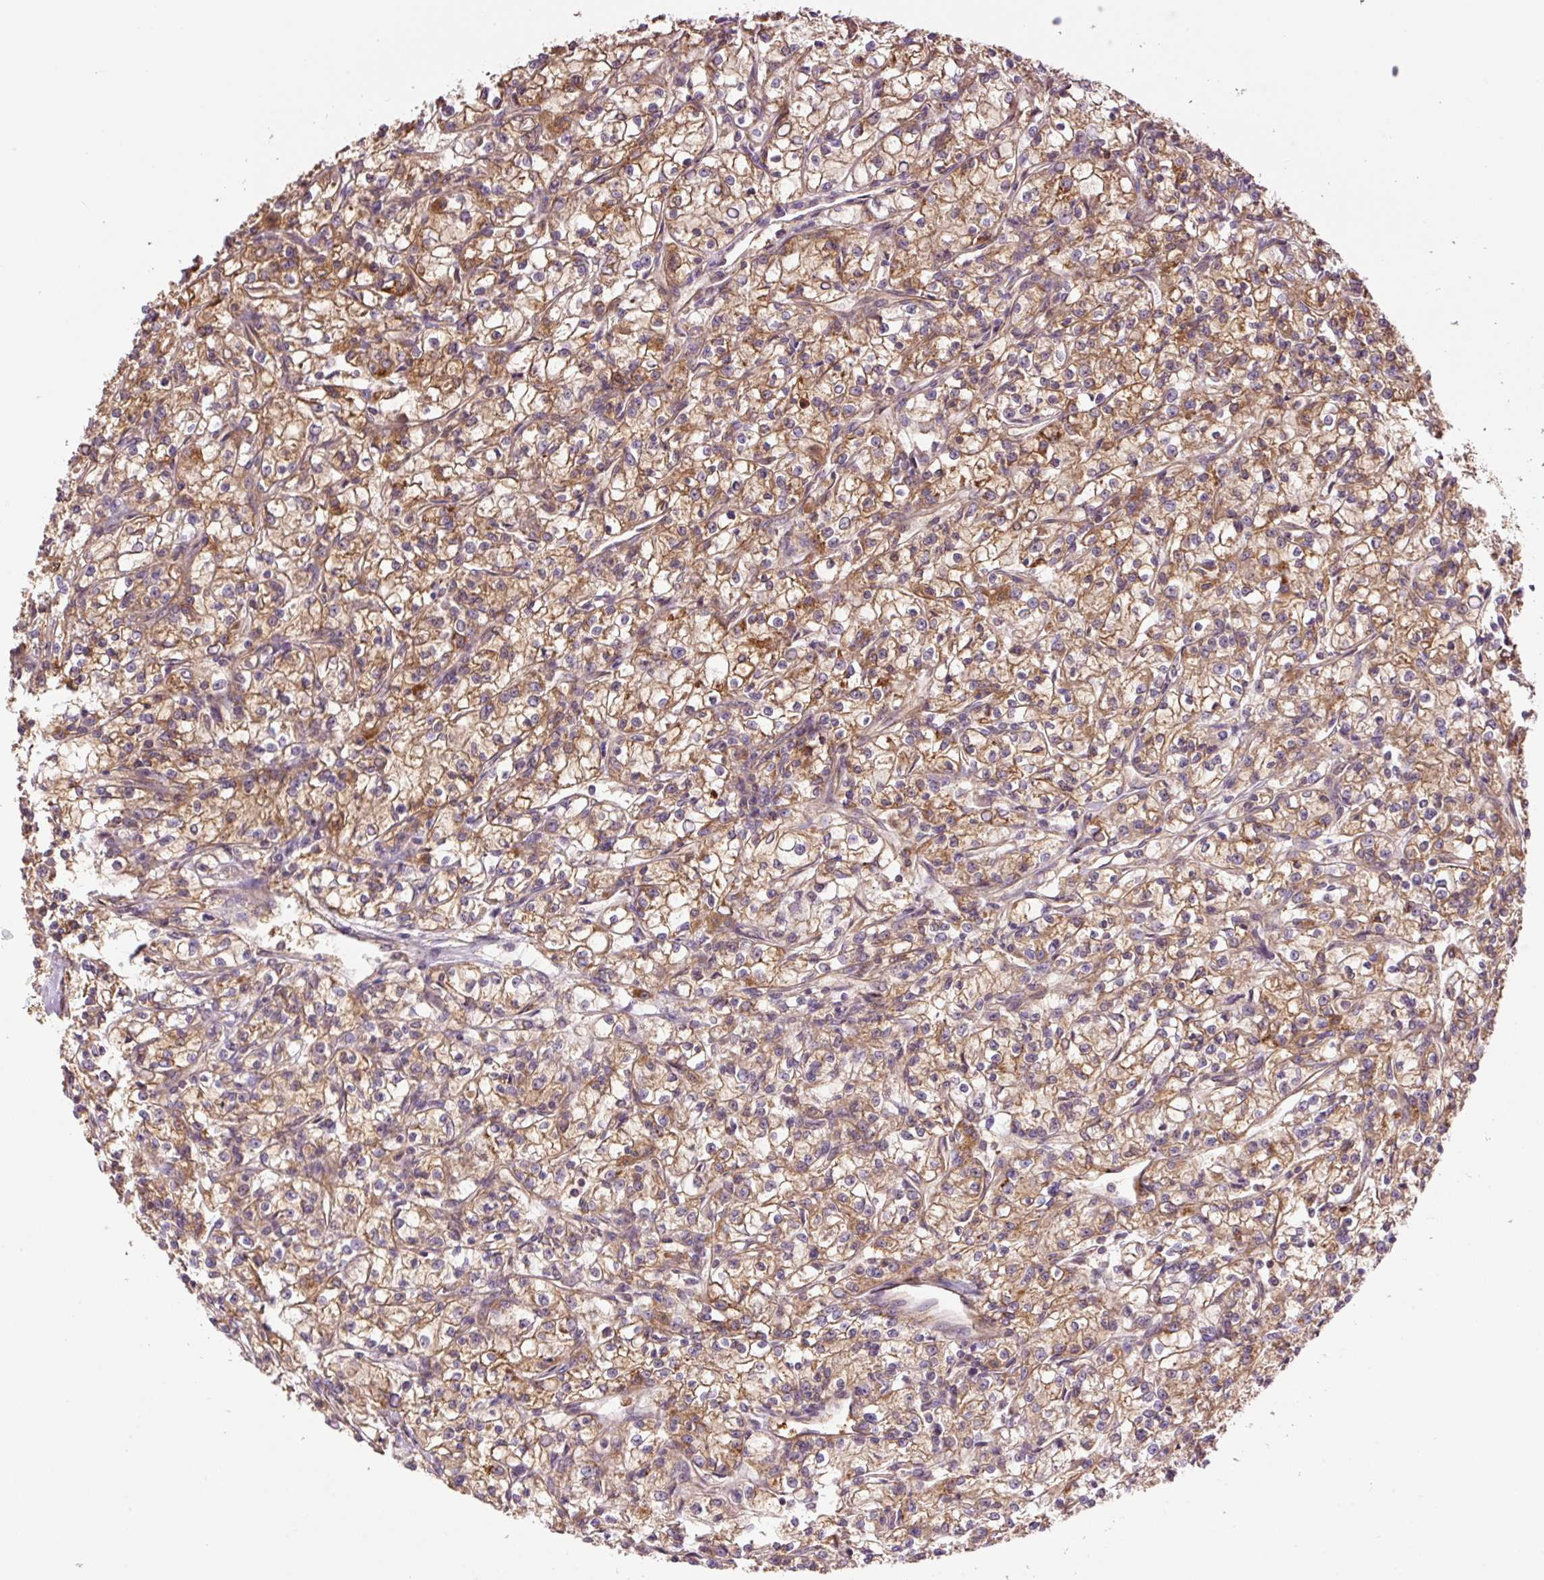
{"staining": {"intensity": "moderate", "quantity": ">75%", "location": "cytoplasmic/membranous"}, "tissue": "renal cancer", "cell_type": "Tumor cells", "image_type": "cancer", "snomed": [{"axis": "morphology", "description": "Adenocarcinoma, NOS"}, {"axis": "topography", "description": "Kidney"}], "caption": "Immunohistochemistry photomicrograph of renal adenocarcinoma stained for a protein (brown), which reveals medium levels of moderate cytoplasmic/membranous staining in approximately >75% of tumor cells.", "gene": "PCK2", "patient": {"sex": "female", "age": 59}}